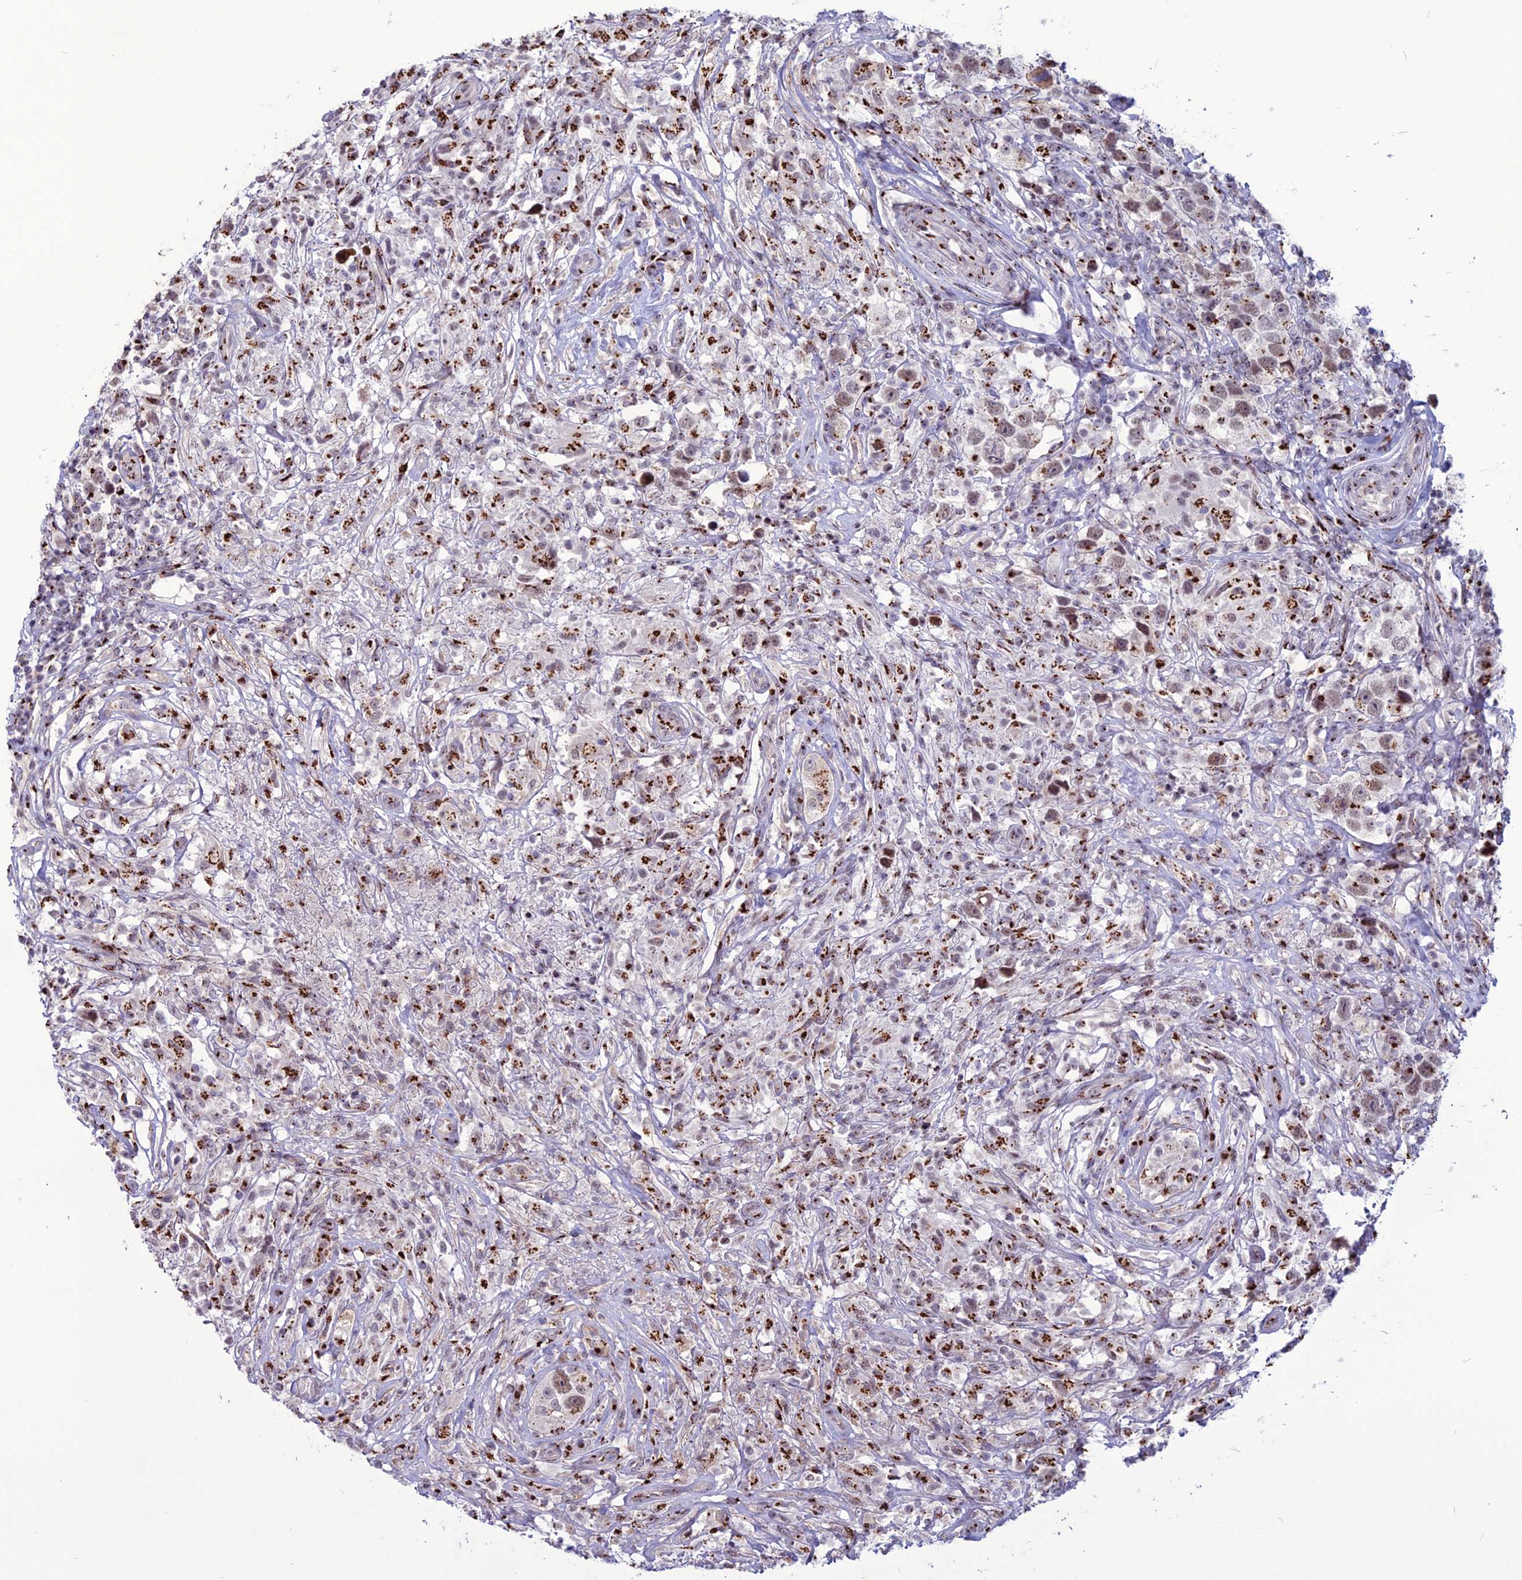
{"staining": {"intensity": "moderate", "quantity": "25%-75%", "location": "cytoplasmic/membranous,nuclear"}, "tissue": "testis cancer", "cell_type": "Tumor cells", "image_type": "cancer", "snomed": [{"axis": "morphology", "description": "Seminoma, NOS"}, {"axis": "topography", "description": "Testis"}], "caption": "Human seminoma (testis) stained with a protein marker displays moderate staining in tumor cells.", "gene": "PLEKHA4", "patient": {"sex": "male", "age": 49}}